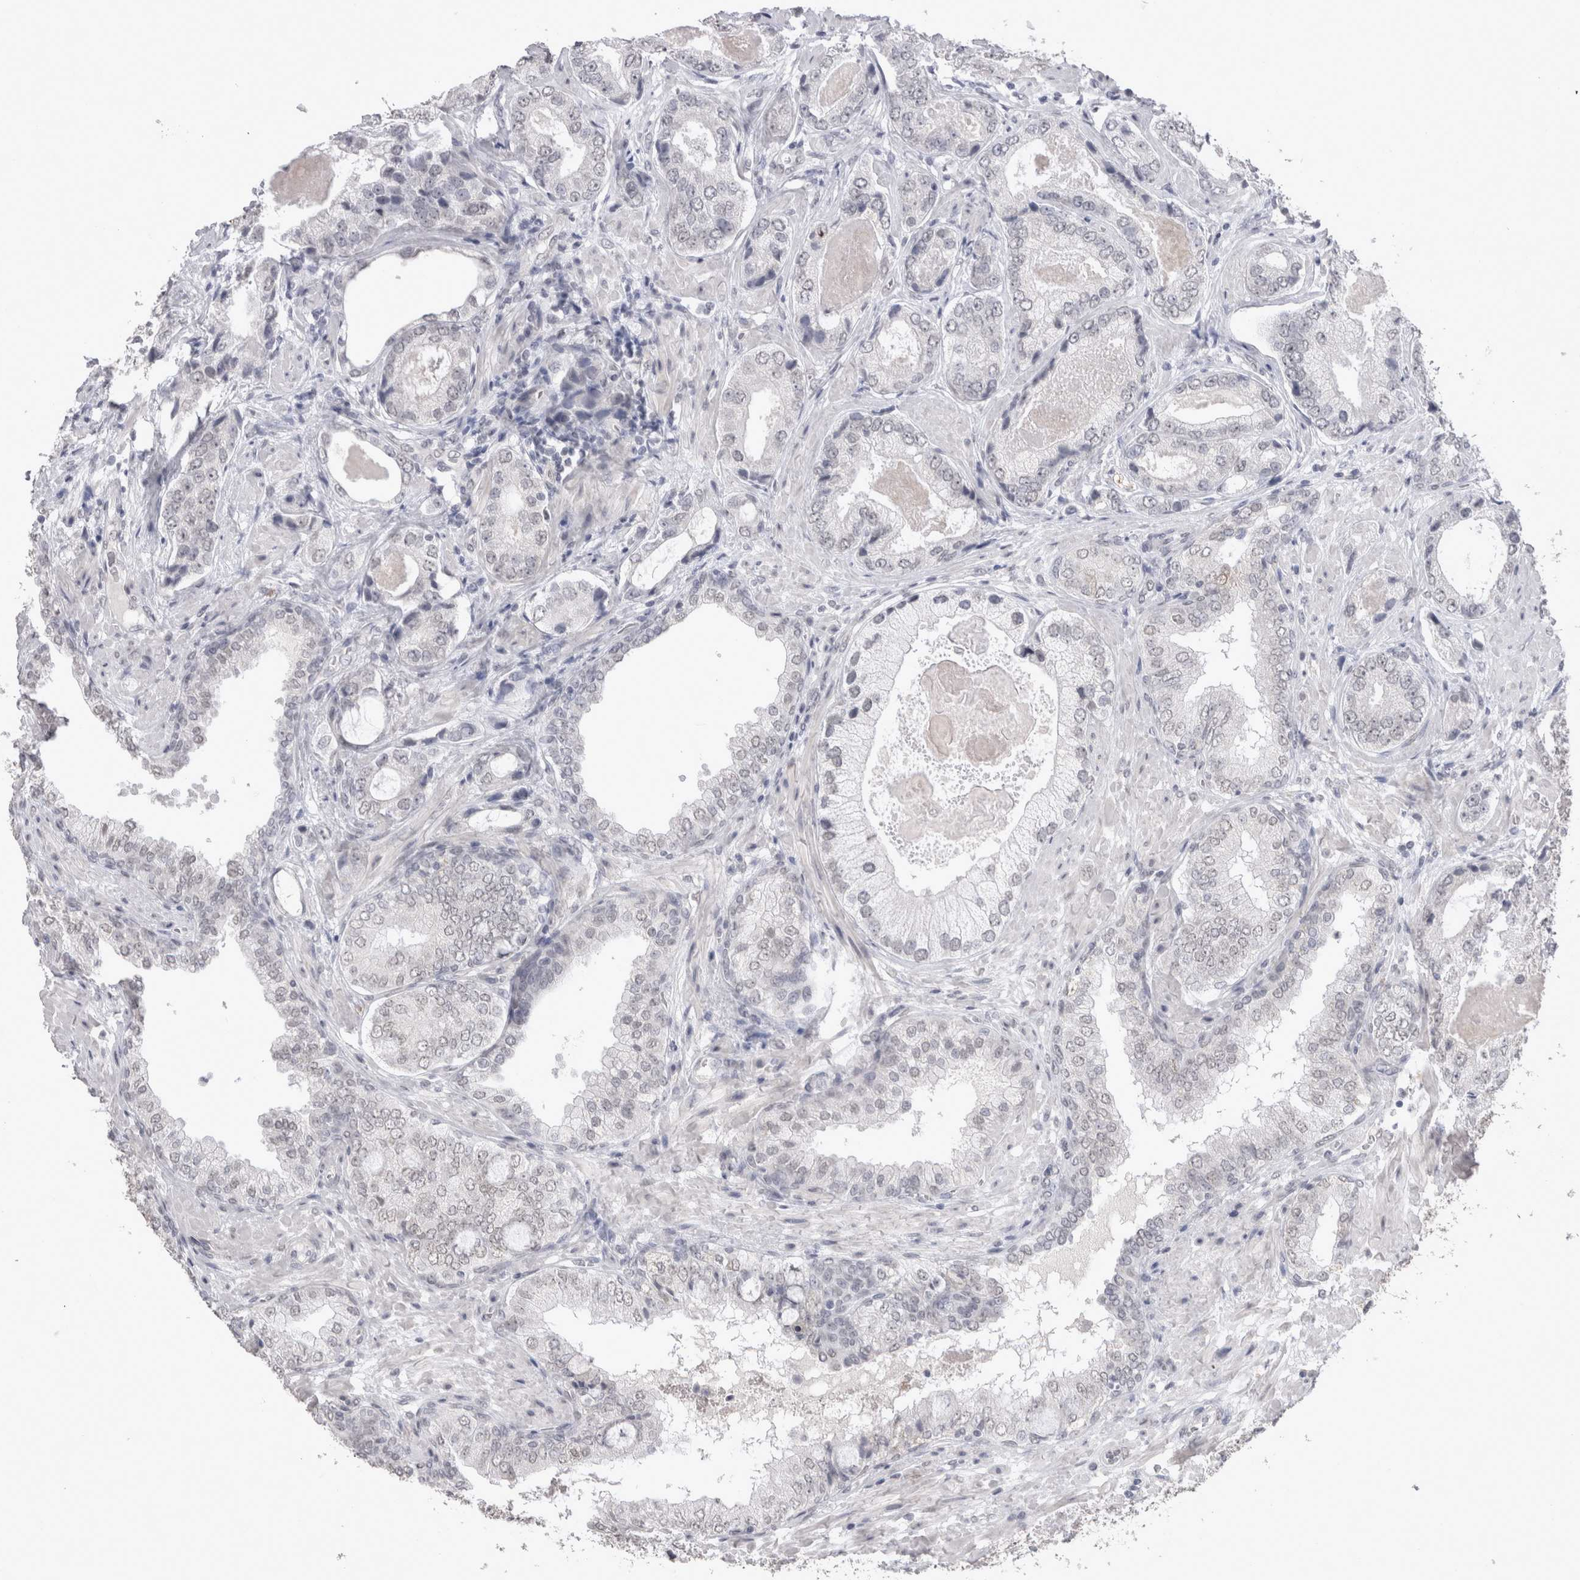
{"staining": {"intensity": "weak", "quantity": "<25%", "location": "nuclear"}, "tissue": "prostate cancer", "cell_type": "Tumor cells", "image_type": "cancer", "snomed": [{"axis": "morphology", "description": "Normal tissue, NOS"}, {"axis": "morphology", "description": "Adenocarcinoma, High grade"}, {"axis": "topography", "description": "Prostate"}, {"axis": "topography", "description": "Peripheral nerve tissue"}], "caption": "Protein analysis of high-grade adenocarcinoma (prostate) shows no significant positivity in tumor cells.", "gene": "DDX4", "patient": {"sex": "male", "age": 59}}